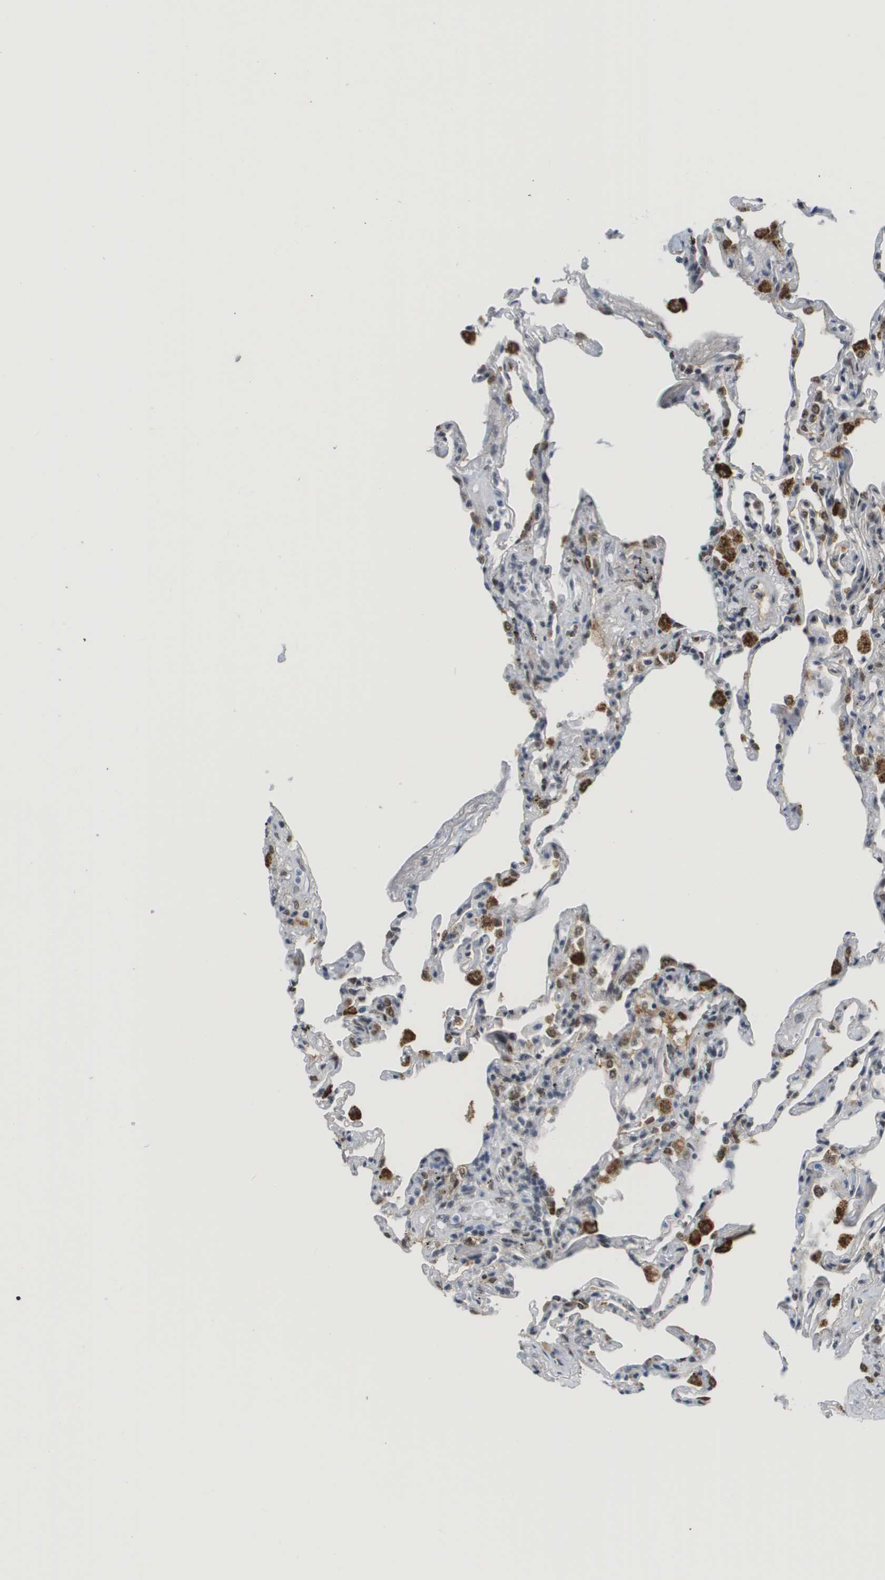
{"staining": {"intensity": "moderate", "quantity": "<25%", "location": "cytoplasmic/membranous,nuclear"}, "tissue": "lung", "cell_type": "Alveolar cells", "image_type": "normal", "snomed": [{"axis": "morphology", "description": "Normal tissue, NOS"}, {"axis": "topography", "description": "Lung"}], "caption": "Immunohistochemistry (DAB (3,3'-diaminobenzidine)) staining of normal human lung displays moderate cytoplasmic/membranous,nuclear protein expression in about <25% of alveolar cells. Using DAB (3,3'-diaminobenzidine) (brown) and hematoxylin (blue) stains, captured at high magnification using brightfield microscopy.", "gene": "SMARCAD1", "patient": {"sex": "male", "age": 59}}